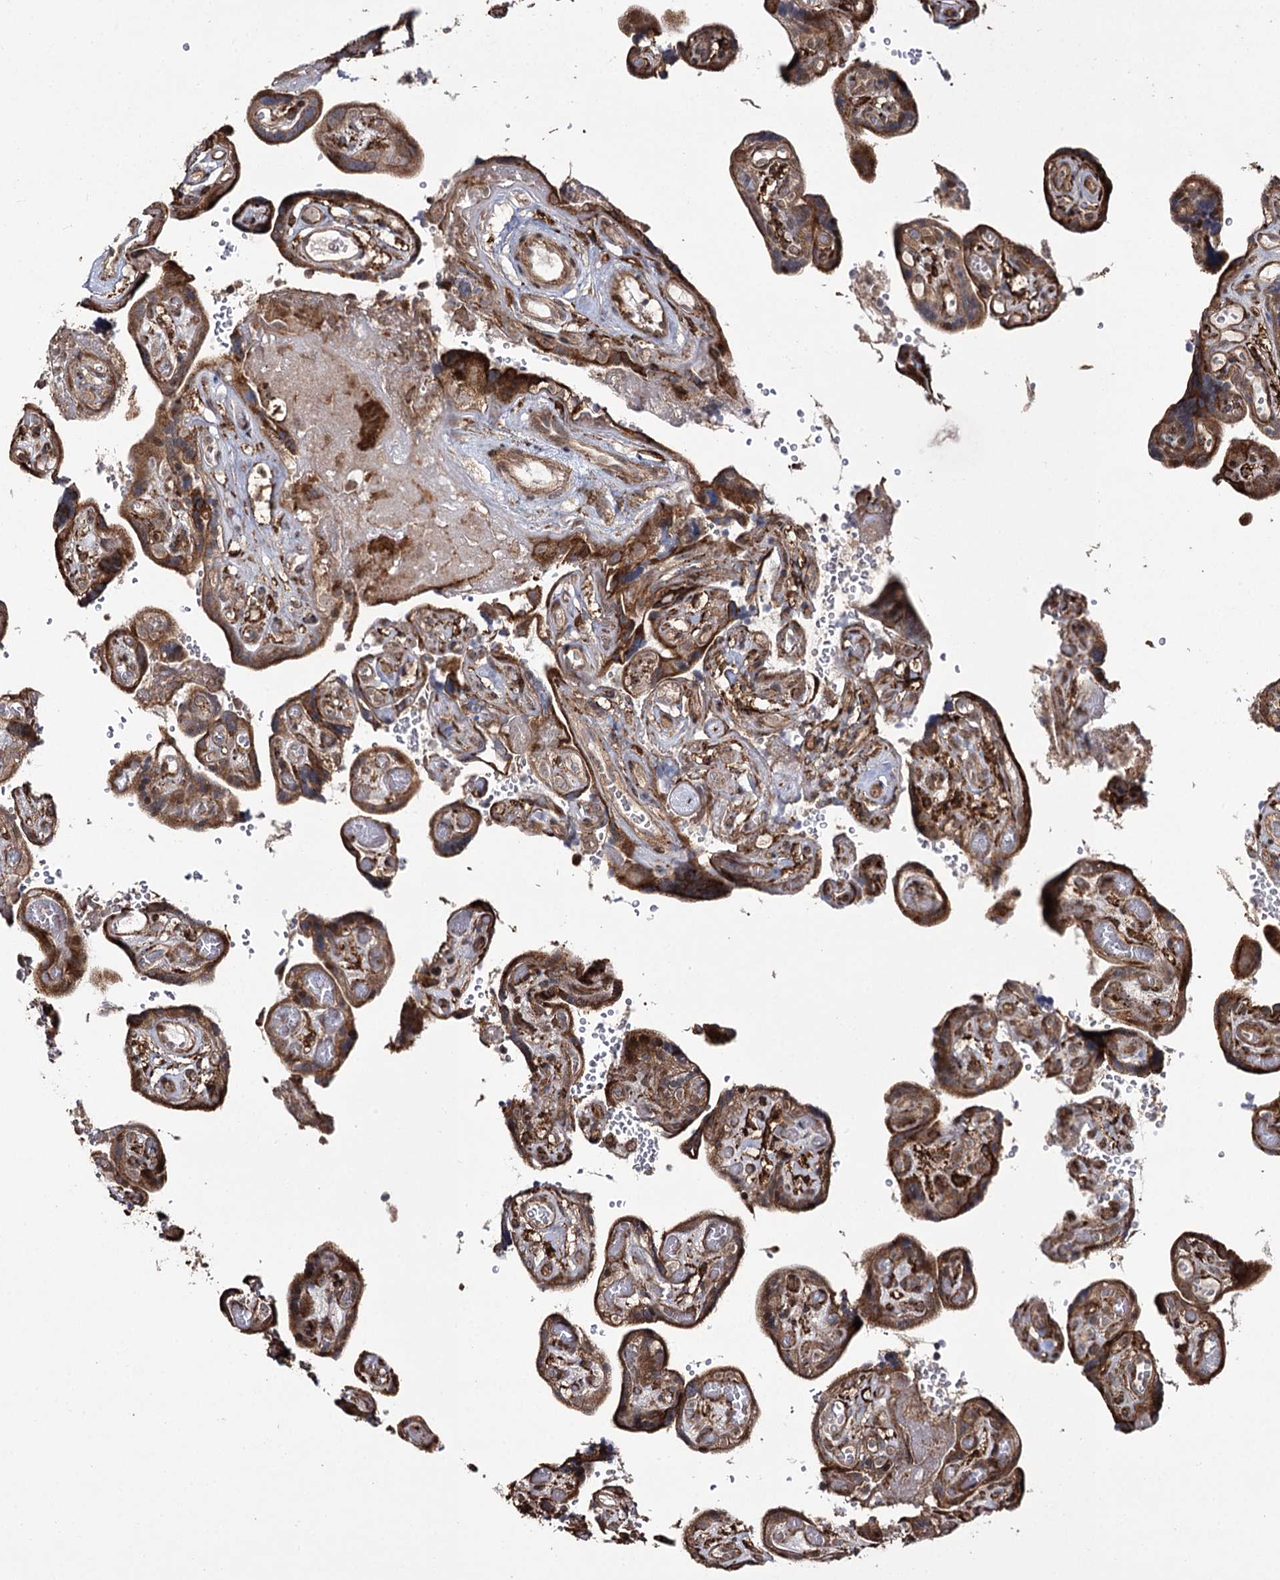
{"staining": {"intensity": "strong", "quantity": "25%-75%", "location": "cytoplasmic/membranous"}, "tissue": "placenta", "cell_type": "Decidual cells", "image_type": "normal", "snomed": [{"axis": "morphology", "description": "Normal tissue, NOS"}, {"axis": "topography", "description": "Placenta"}], "caption": "The micrograph exhibits a brown stain indicating the presence of a protein in the cytoplasmic/membranous of decidual cells in placenta. (DAB (3,3'-diaminobenzidine) IHC with brightfield microscopy, high magnification).", "gene": "FANCL", "patient": {"sex": "female", "age": 30}}